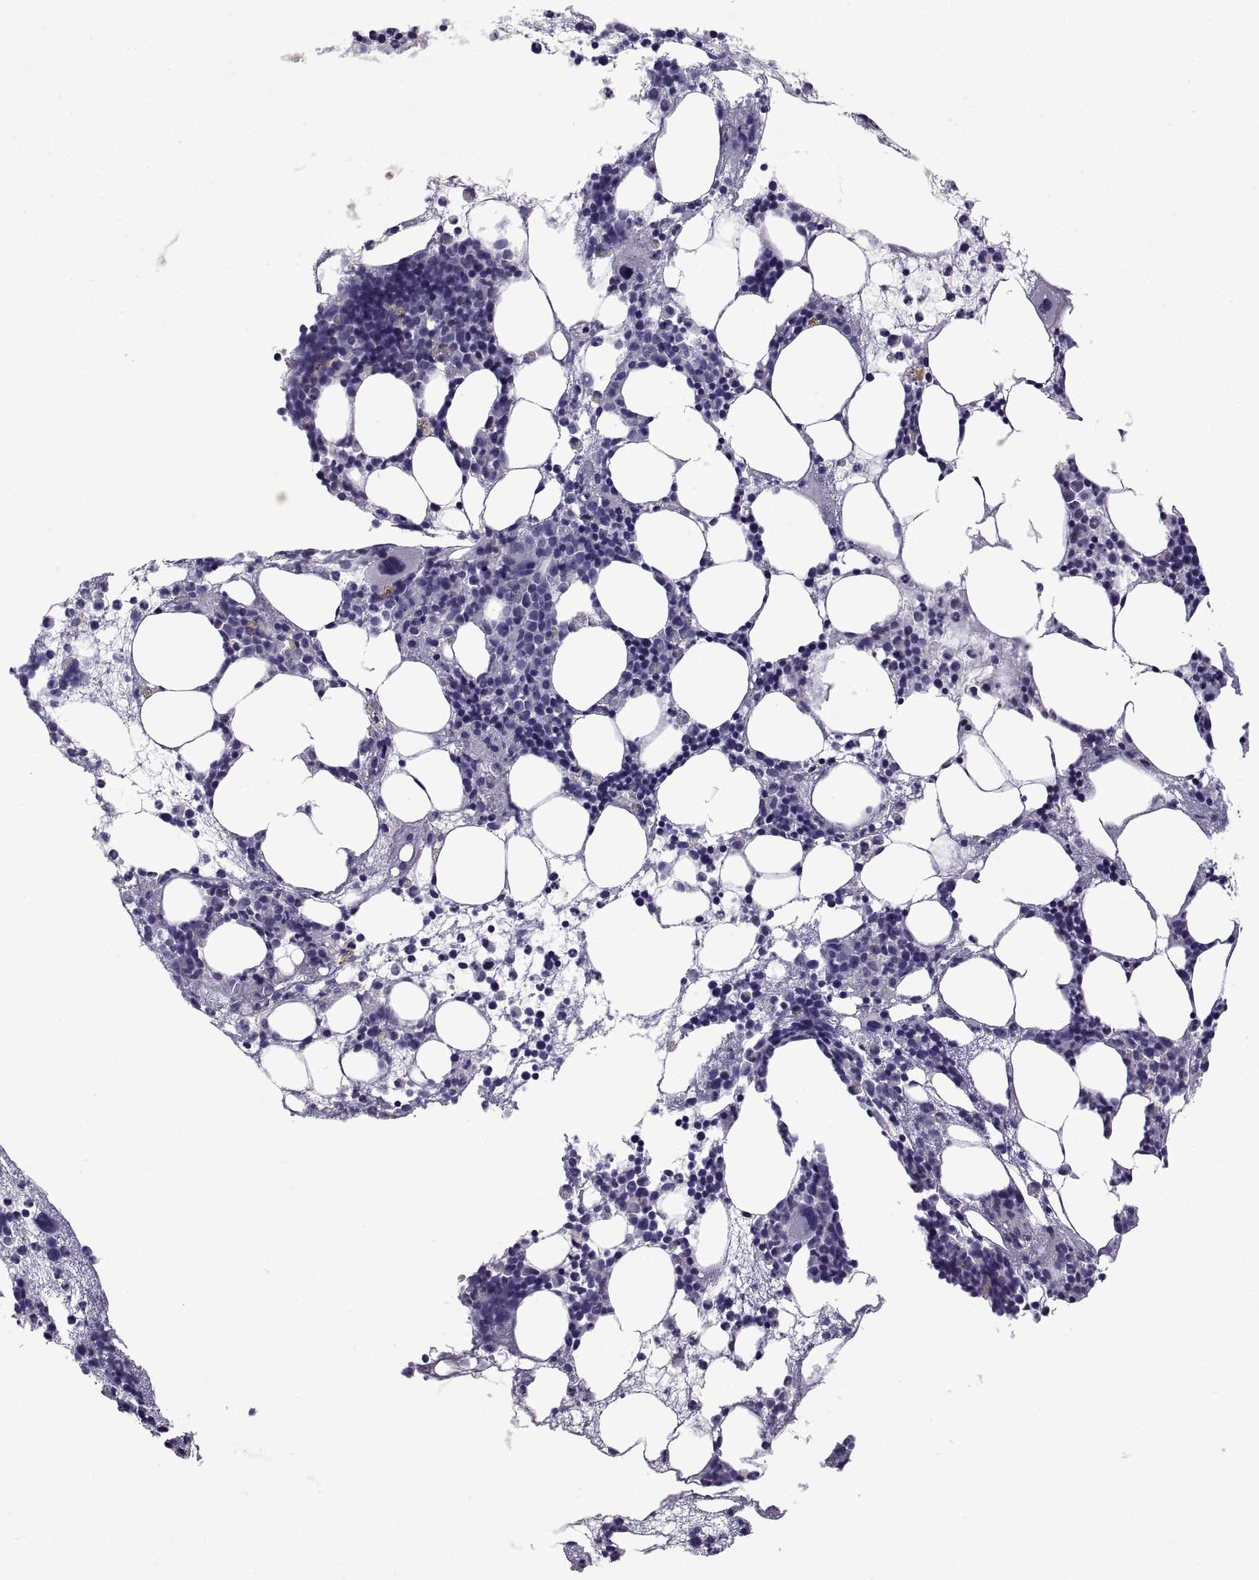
{"staining": {"intensity": "negative", "quantity": "none", "location": "none"}, "tissue": "bone marrow", "cell_type": "Hematopoietic cells", "image_type": "normal", "snomed": [{"axis": "morphology", "description": "Normal tissue, NOS"}, {"axis": "topography", "description": "Bone marrow"}], "caption": "This is an immunohistochemistry micrograph of benign human bone marrow. There is no positivity in hematopoietic cells.", "gene": "SPDYE10", "patient": {"sex": "male", "age": 54}}